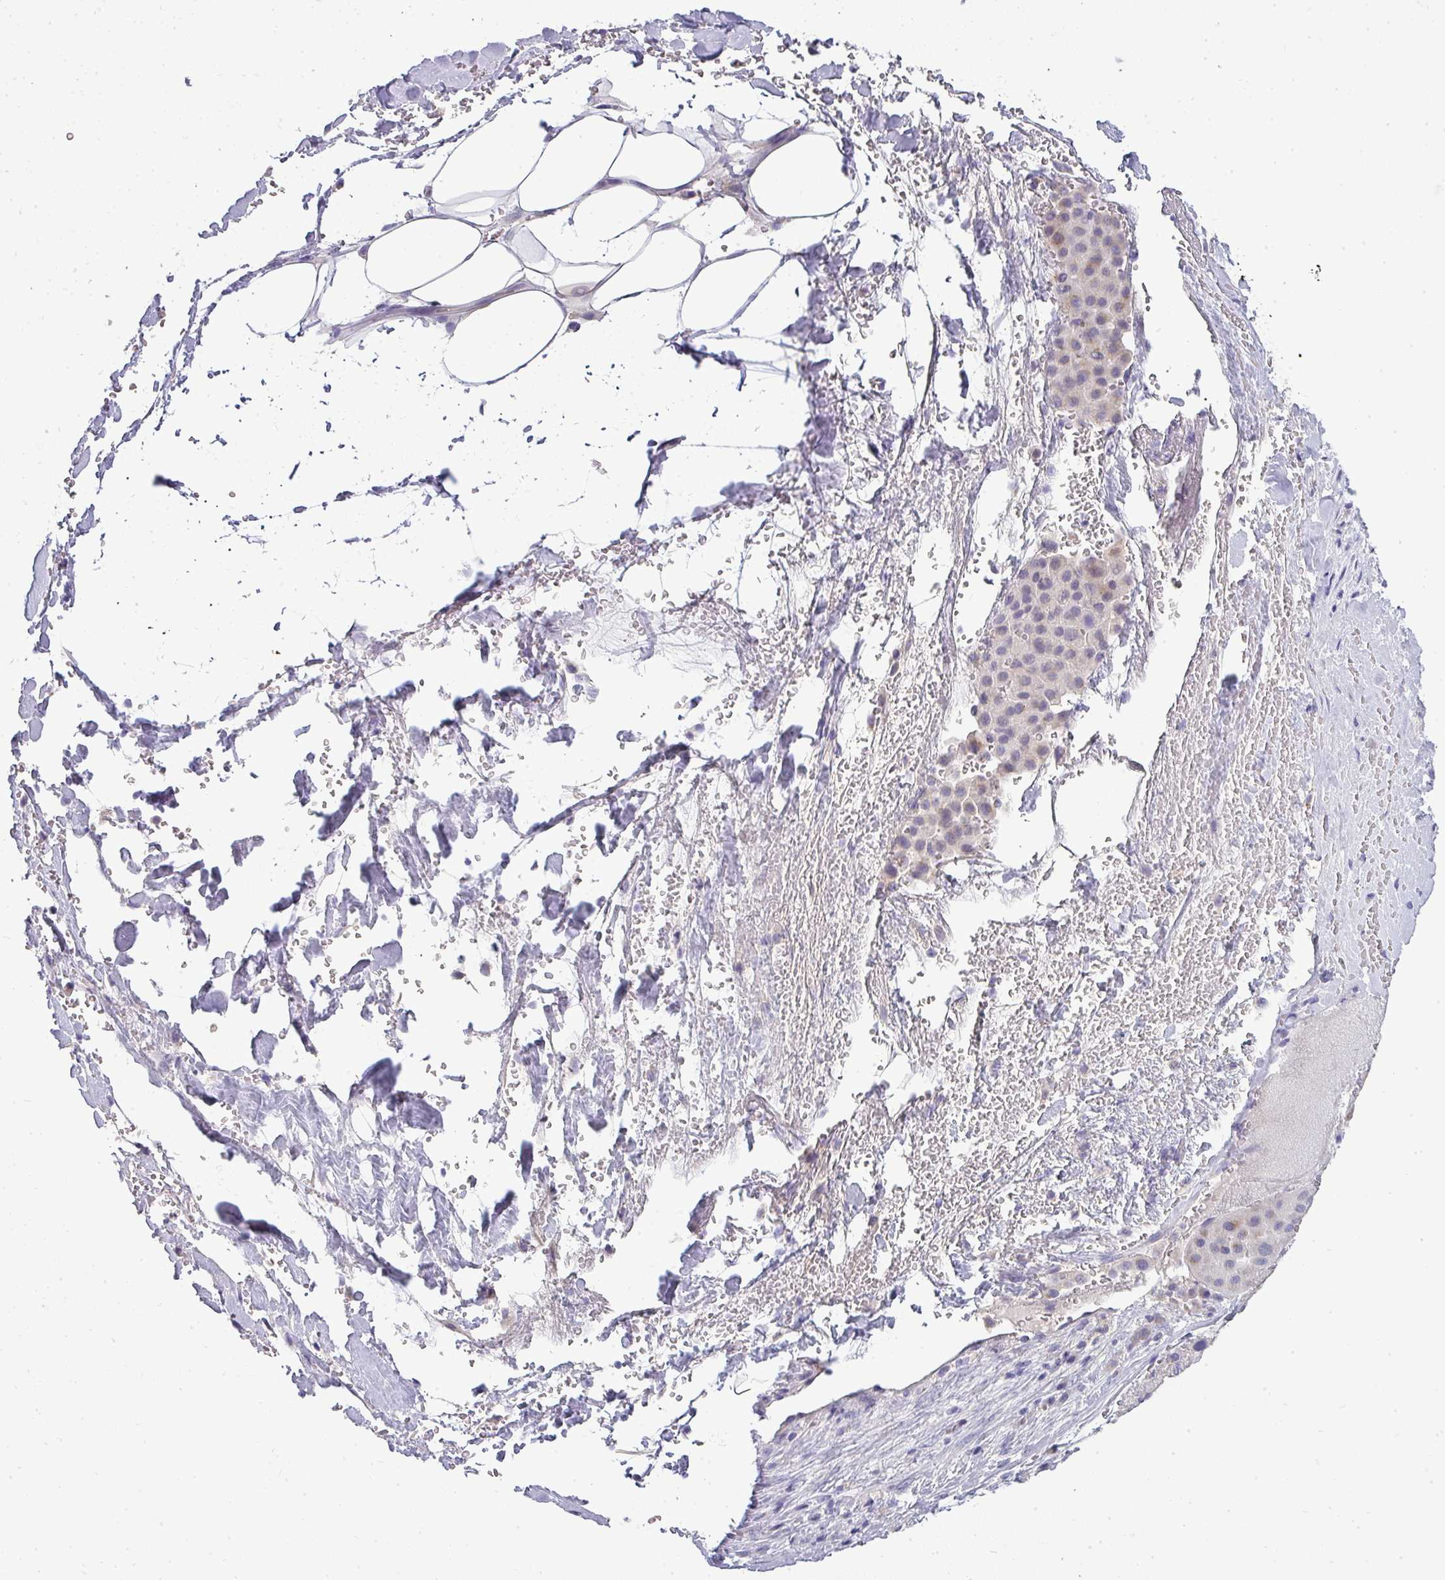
{"staining": {"intensity": "negative", "quantity": "none", "location": "none"}, "tissue": "melanoma", "cell_type": "Tumor cells", "image_type": "cancer", "snomed": [{"axis": "morphology", "description": "Malignant melanoma, Metastatic site"}, {"axis": "topography", "description": "Smooth muscle"}], "caption": "Immunohistochemistry of malignant melanoma (metastatic site) demonstrates no expression in tumor cells.", "gene": "ASXL3", "patient": {"sex": "male", "age": 41}}